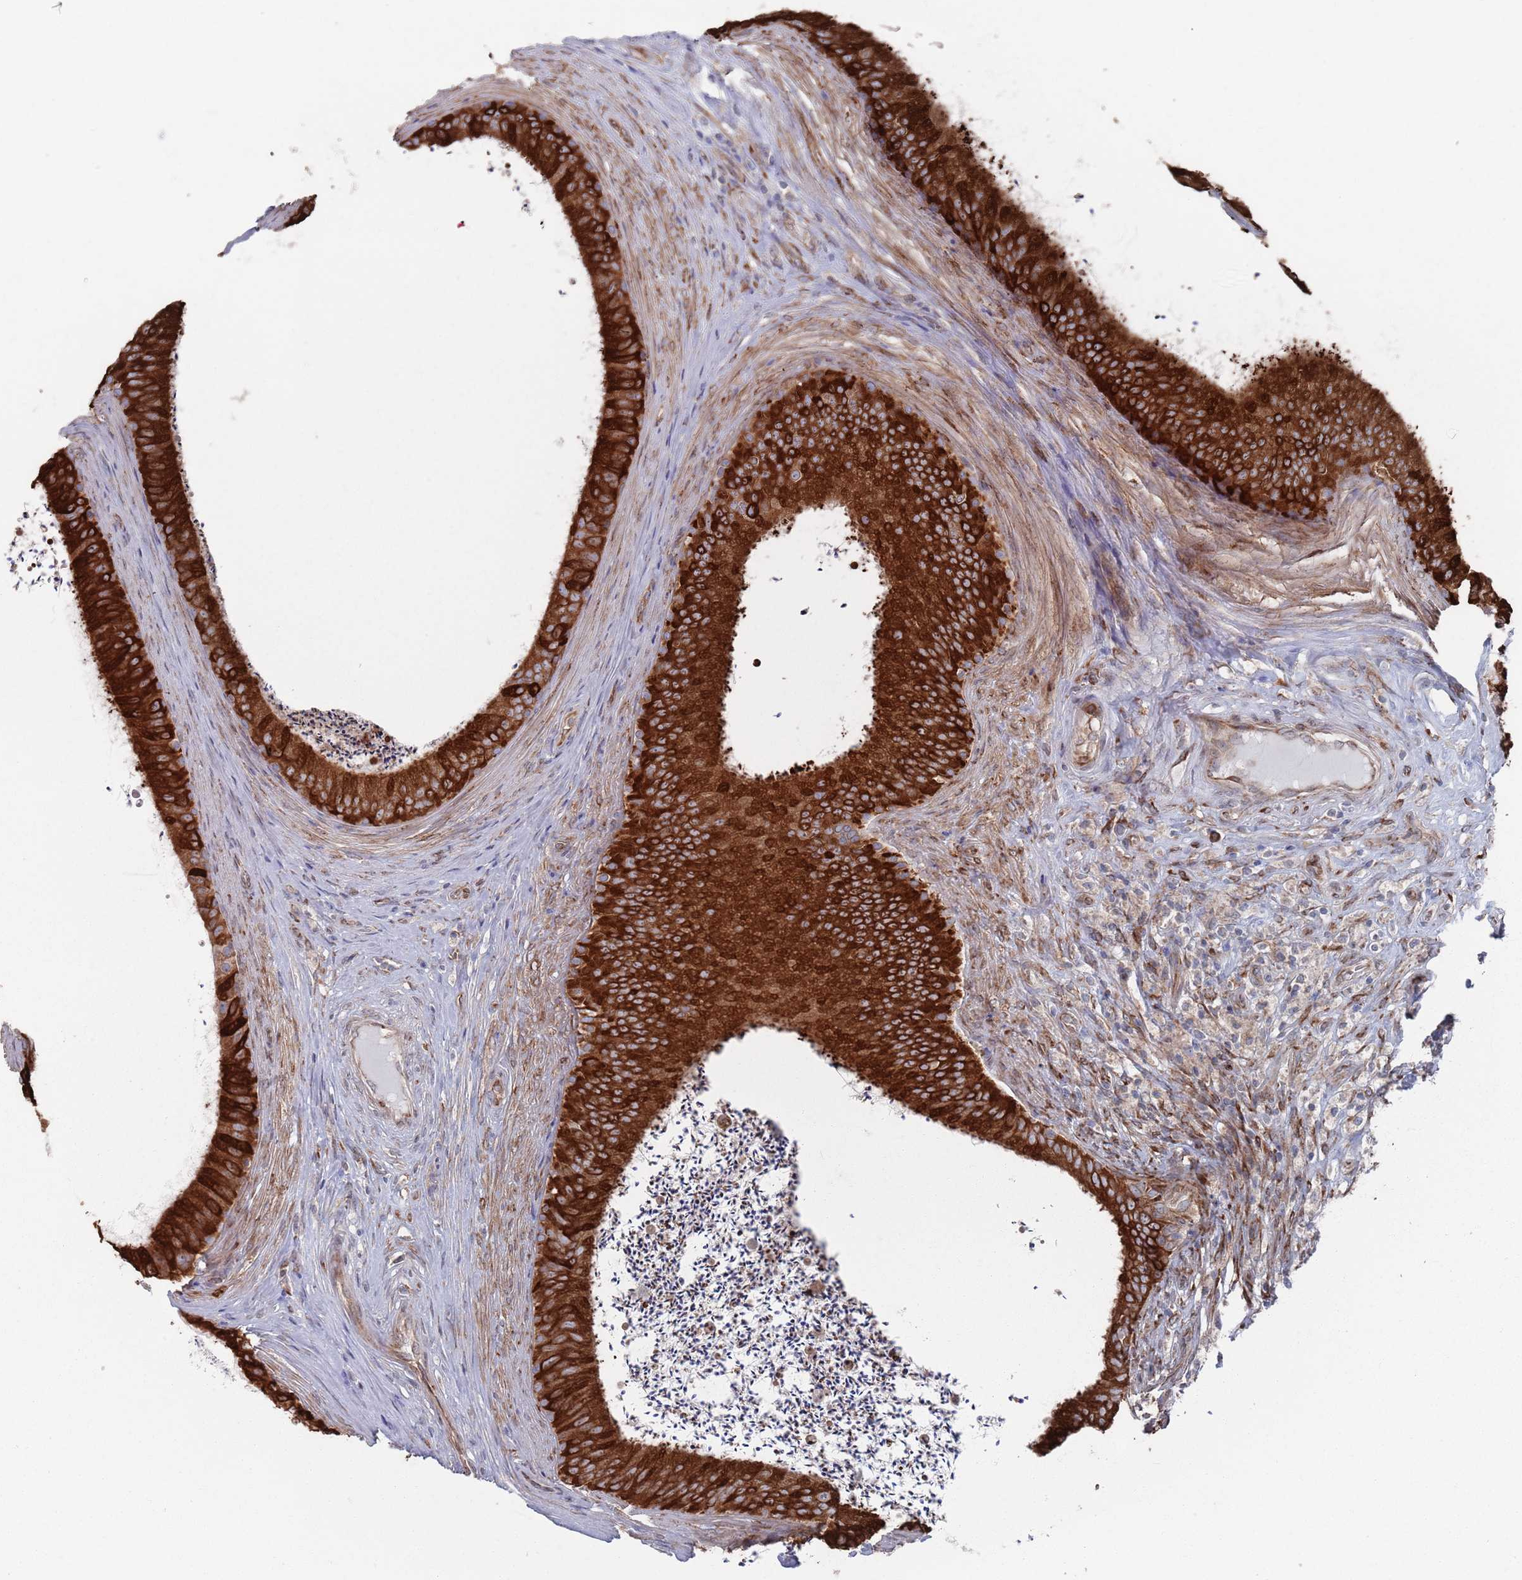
{"staining": {"intensity": "strong", "quantity": "25%-75%", "location": "cytoplasmic/membranous"}, "tissue": "epididymis", "cell_type": "Glandular cells", "image_type": "normal", "snomed": [{"axis": "morphology", "description": "Normal tissue, NOS"}, {"axis": "topography", "description": "Testis"}, {"axis": "topography", "description": "Epididymis"}], "caption": "This micrograph shows IHC staining of unremarkable human epididymis, with high strong cytoplasmic/membranous staining in approximately 25%-75% of glandular cells.", "gene": "CCDC106", "patient": {"sex": "male", "age": 41}}